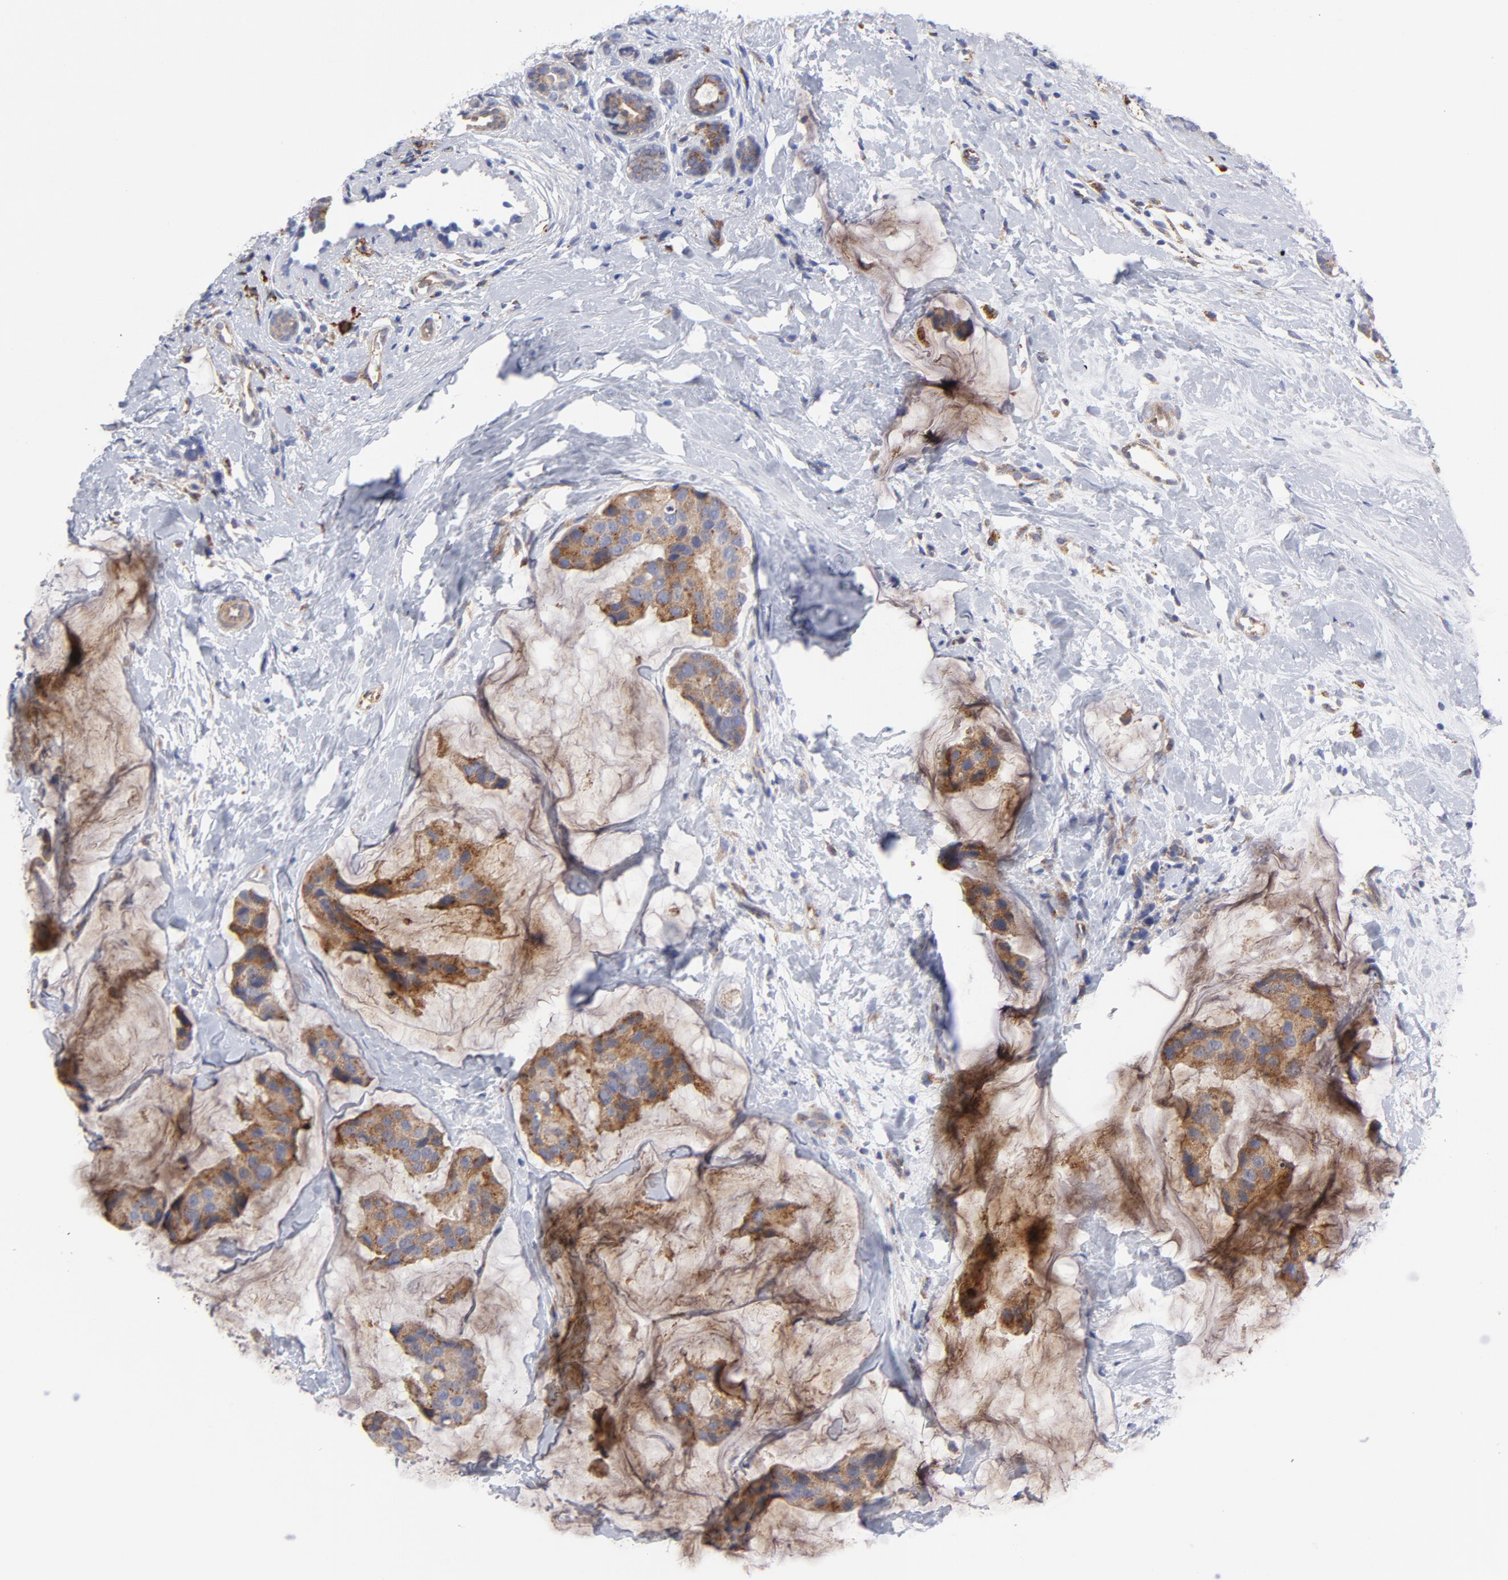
{"staining": {"intensity": "moderate", "quantity": ">75%", "location": "cytoplasmic/membranous"}, "tissue": "breast cancer", "cell_type": "Tumor cells", "image_type": "cancer", "snomed": [{"axis": "morphology", "description": "Normal tissue, NOS"}, {"axis": "morphology", "description": "Duct carcinoma"}, {"axis": "topography", "description": "Breast"}], "caption": "This image shows immunohistochemistry (IHC) staining of breast cancer (intraductal carcinoma), with medium moderate cytoplasmic/membranous expression in approximately >75% of tumor cells.", "gene": "RAPGEF3", "patient": {"sex": "female", "age": 50}}